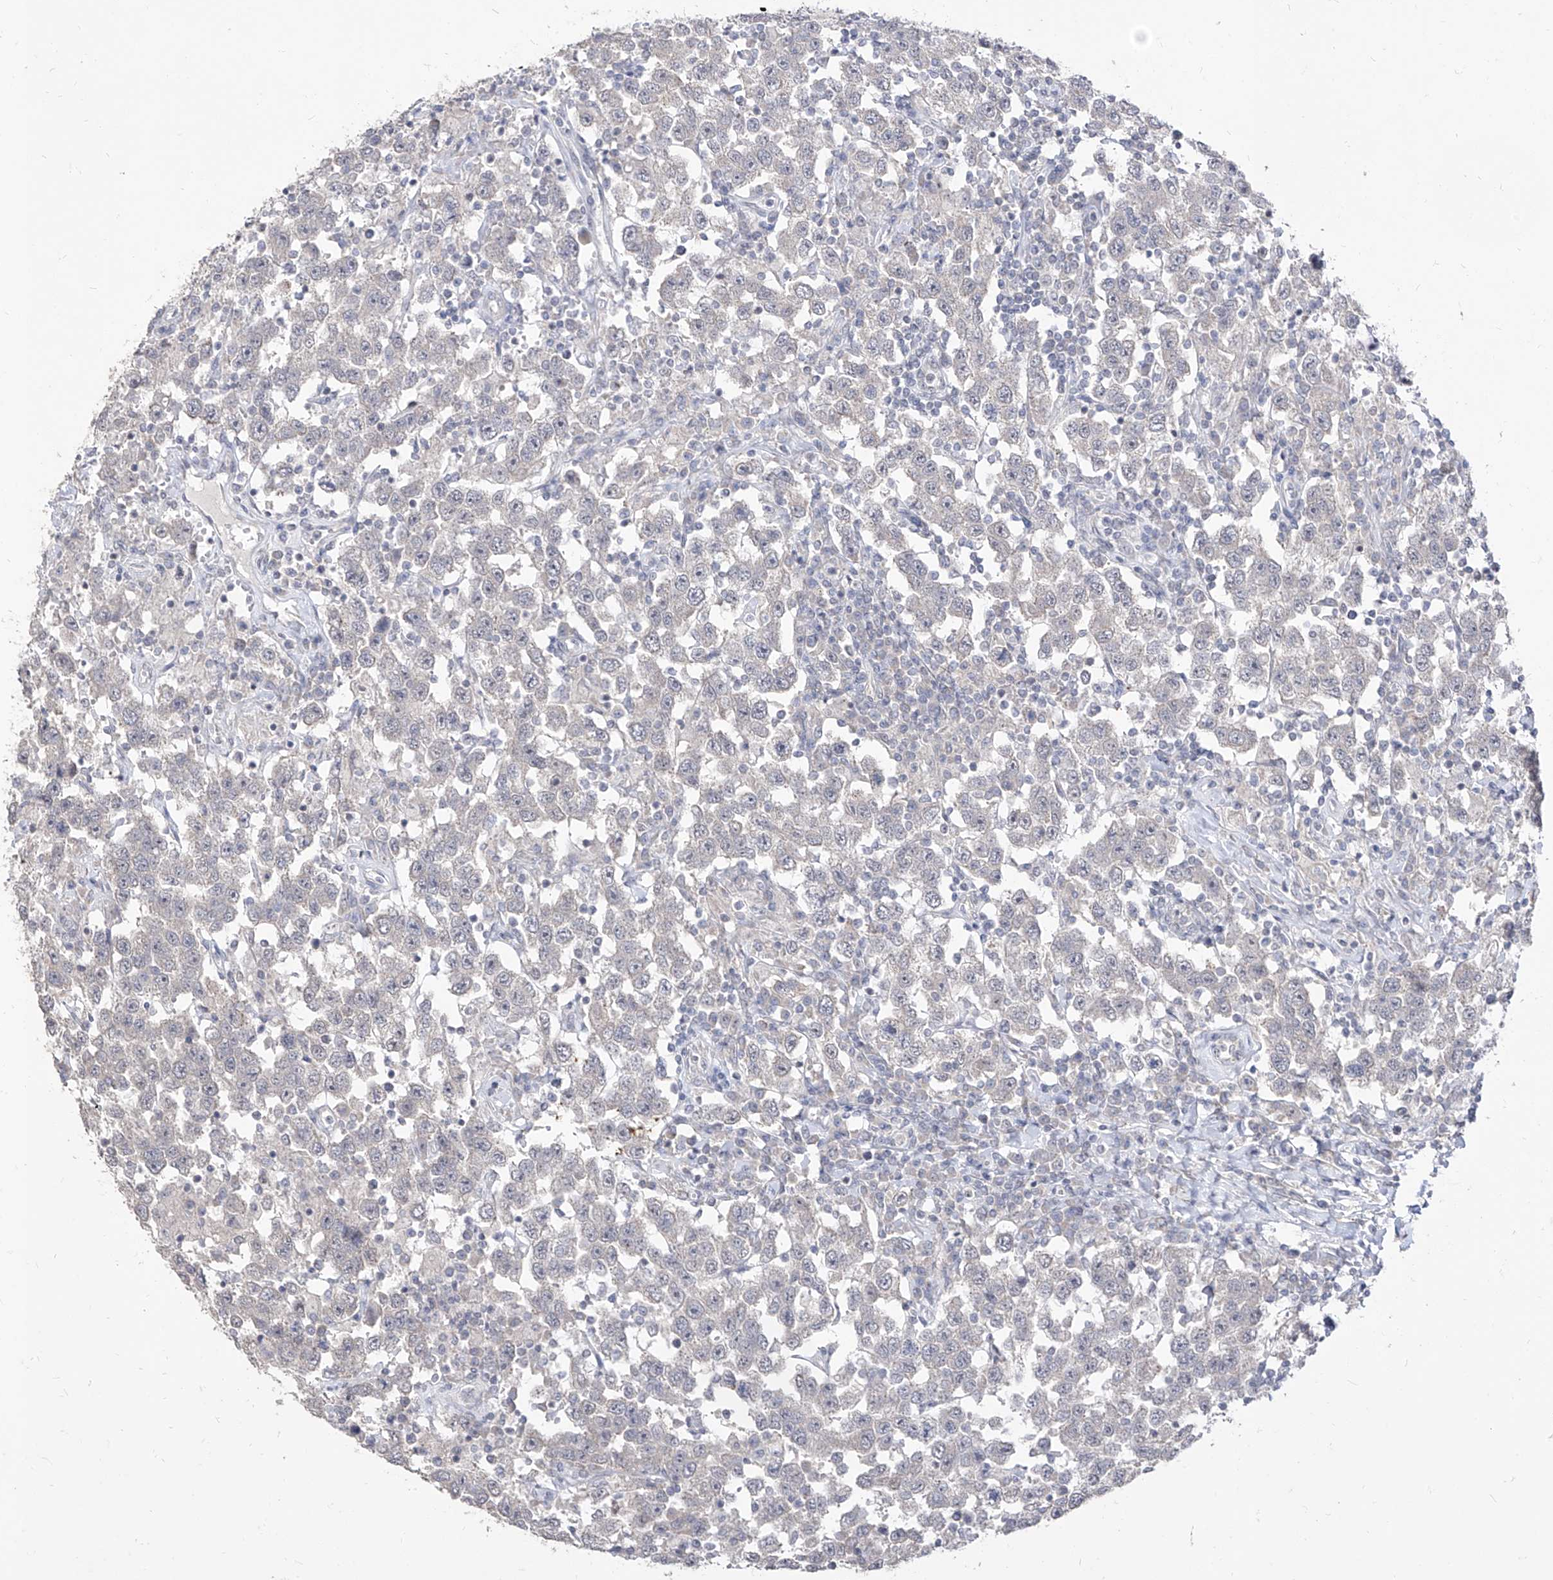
{"staining": {"intensity": "negative", "quantity": "none", "location": "none"}, "tissue": "testis cancer", "cell_type": "Tumor cells", "image_type": "cancer", "snomed": [{"axis": "morphology", "description": "Seminoma, NOS"}, {"axis": "topography", "description": "Testis"}], "caption": "Immunohistochemistry of testis cancer (seminoma) shows no positivity in tumor cells.", "gene": "PHF20L1", "patient": {"sex": "male", "age": 41}}